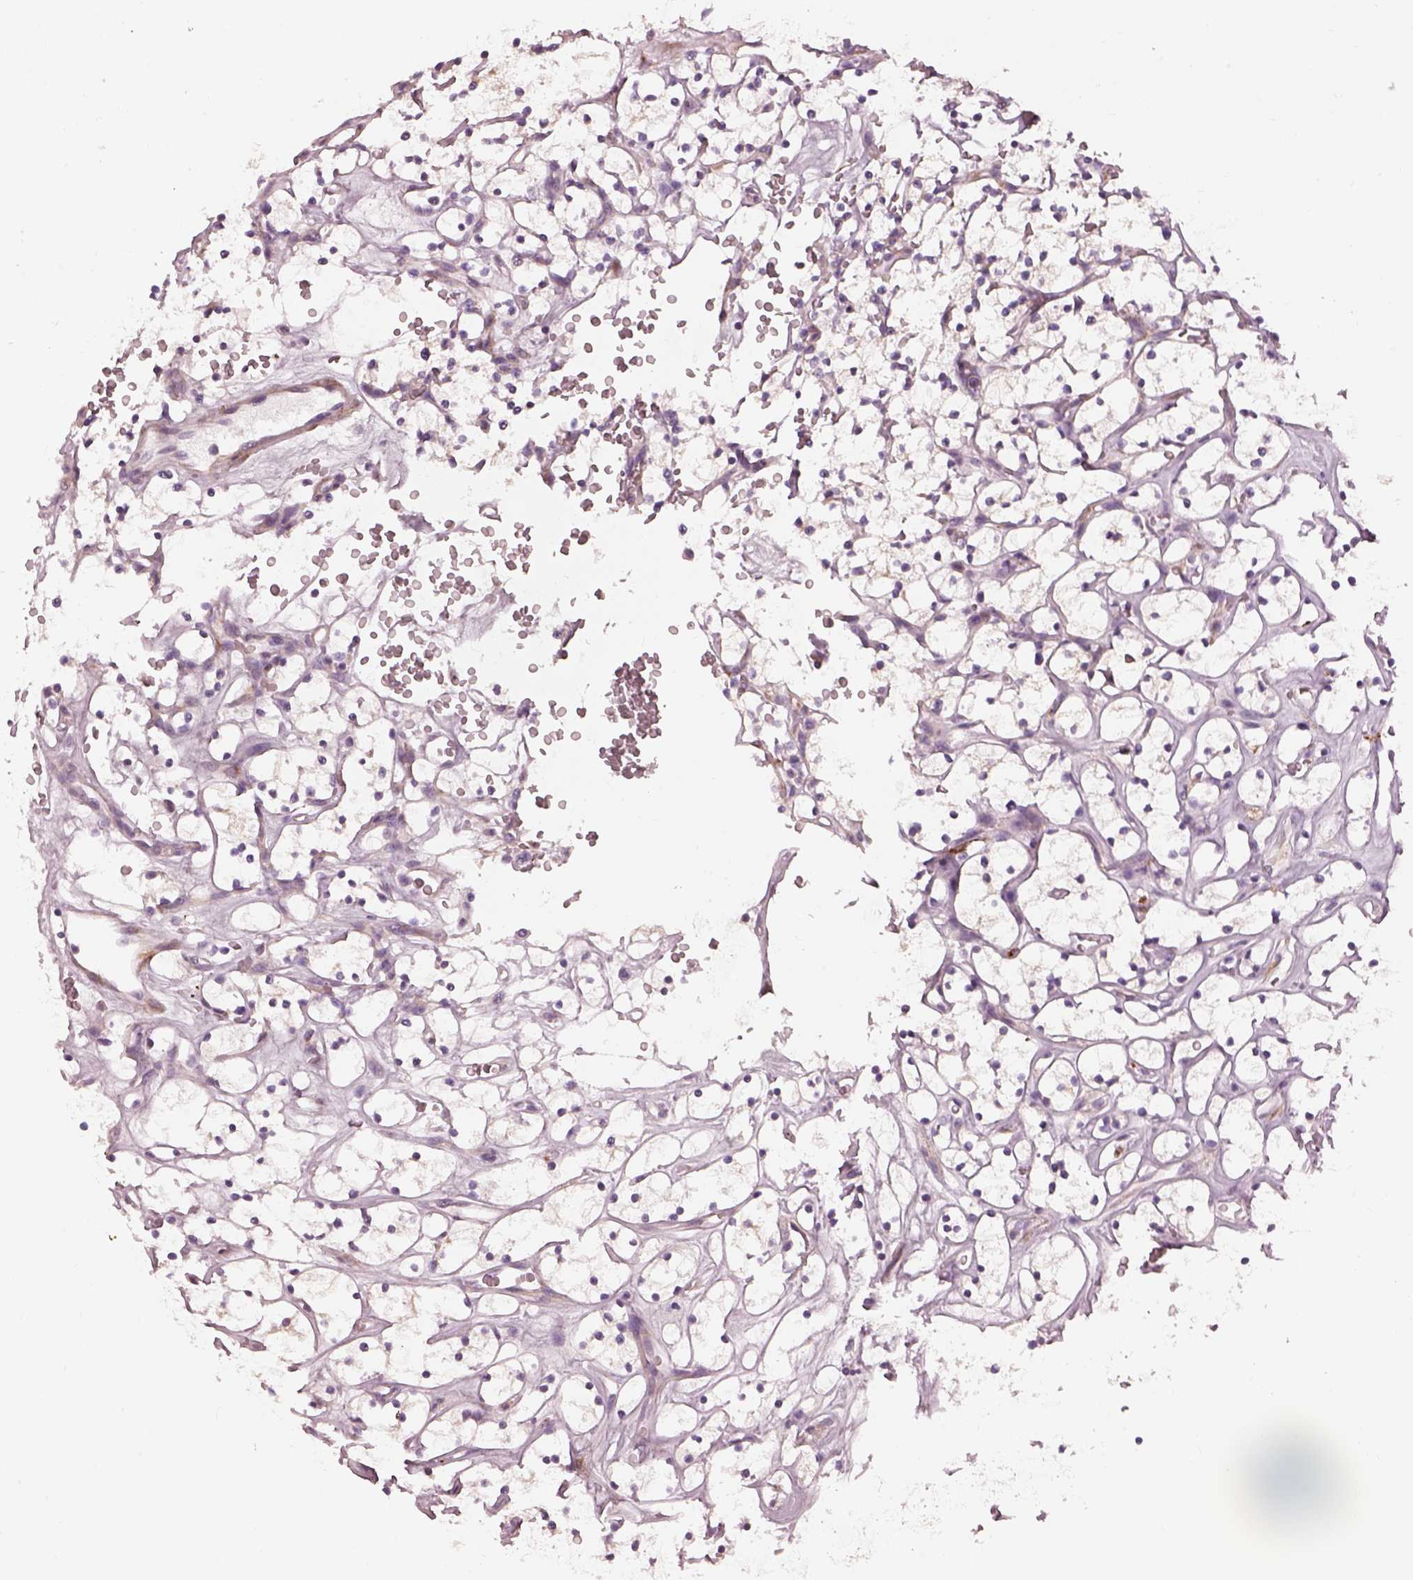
{"staining": {"intensity": "negative", "quantity": "none", "location": "none"}, "tissue": "renal cancer", "cell_type": "Tumor cells", "image_type": "cancer", "snomed": [{"axis": "morphology", "description": "Adenocarcinoma, NOS"}, {"axis": "topography", "description": "Kidney"}], "caption": "DAB (3,3'-diaminobenzidine) immunohistochemical staining of human adenocarcinoma (renal) demonstrates no significant positivity in tumor cells.", "gene": "PRKCZ", "patient": {"sex": "female", "age": 64}}